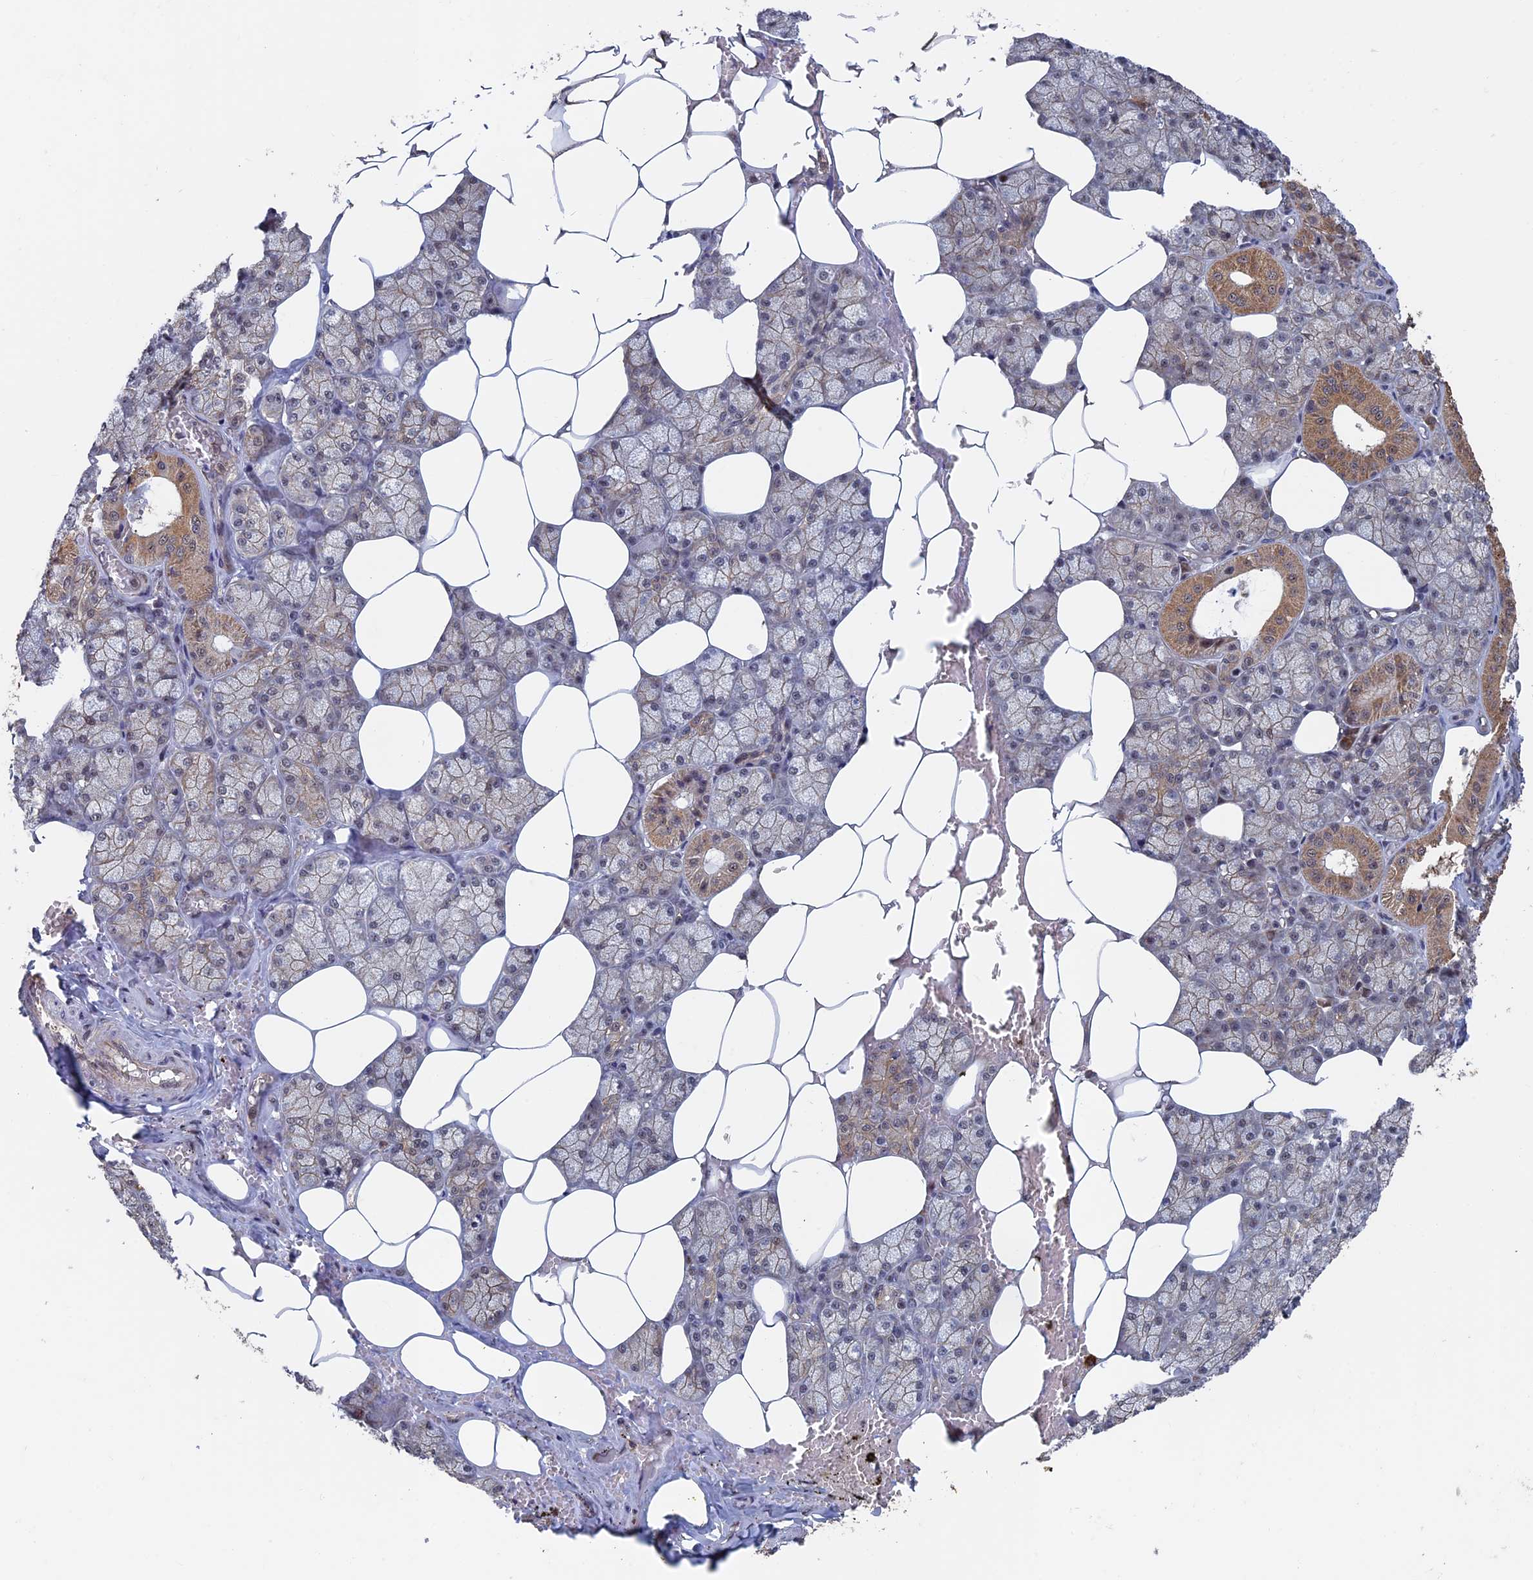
{"staining": {"intensity": "moderate", "quantity": "25%-75%", "location": "cytoplasmic/membranous"}, "tissue": "salivary gland", "cell_type": "Glandular cells", "image_type": "normal", "snomed": [{"axis": "morphology", "description": "Normal tissue, NOS"}, {"axis": "topography", "description": "Salivary gland"}], "caption": "Salivary gland stained with DAB (3,3'-diaminobenzidine) IHC displays medium levels of moderate cytoplasmic/membranous positivity in approximately 25%-75% of glandular cells.", "gene": "KIAA1328", "patient": {"sex": "male", "age": 62}}